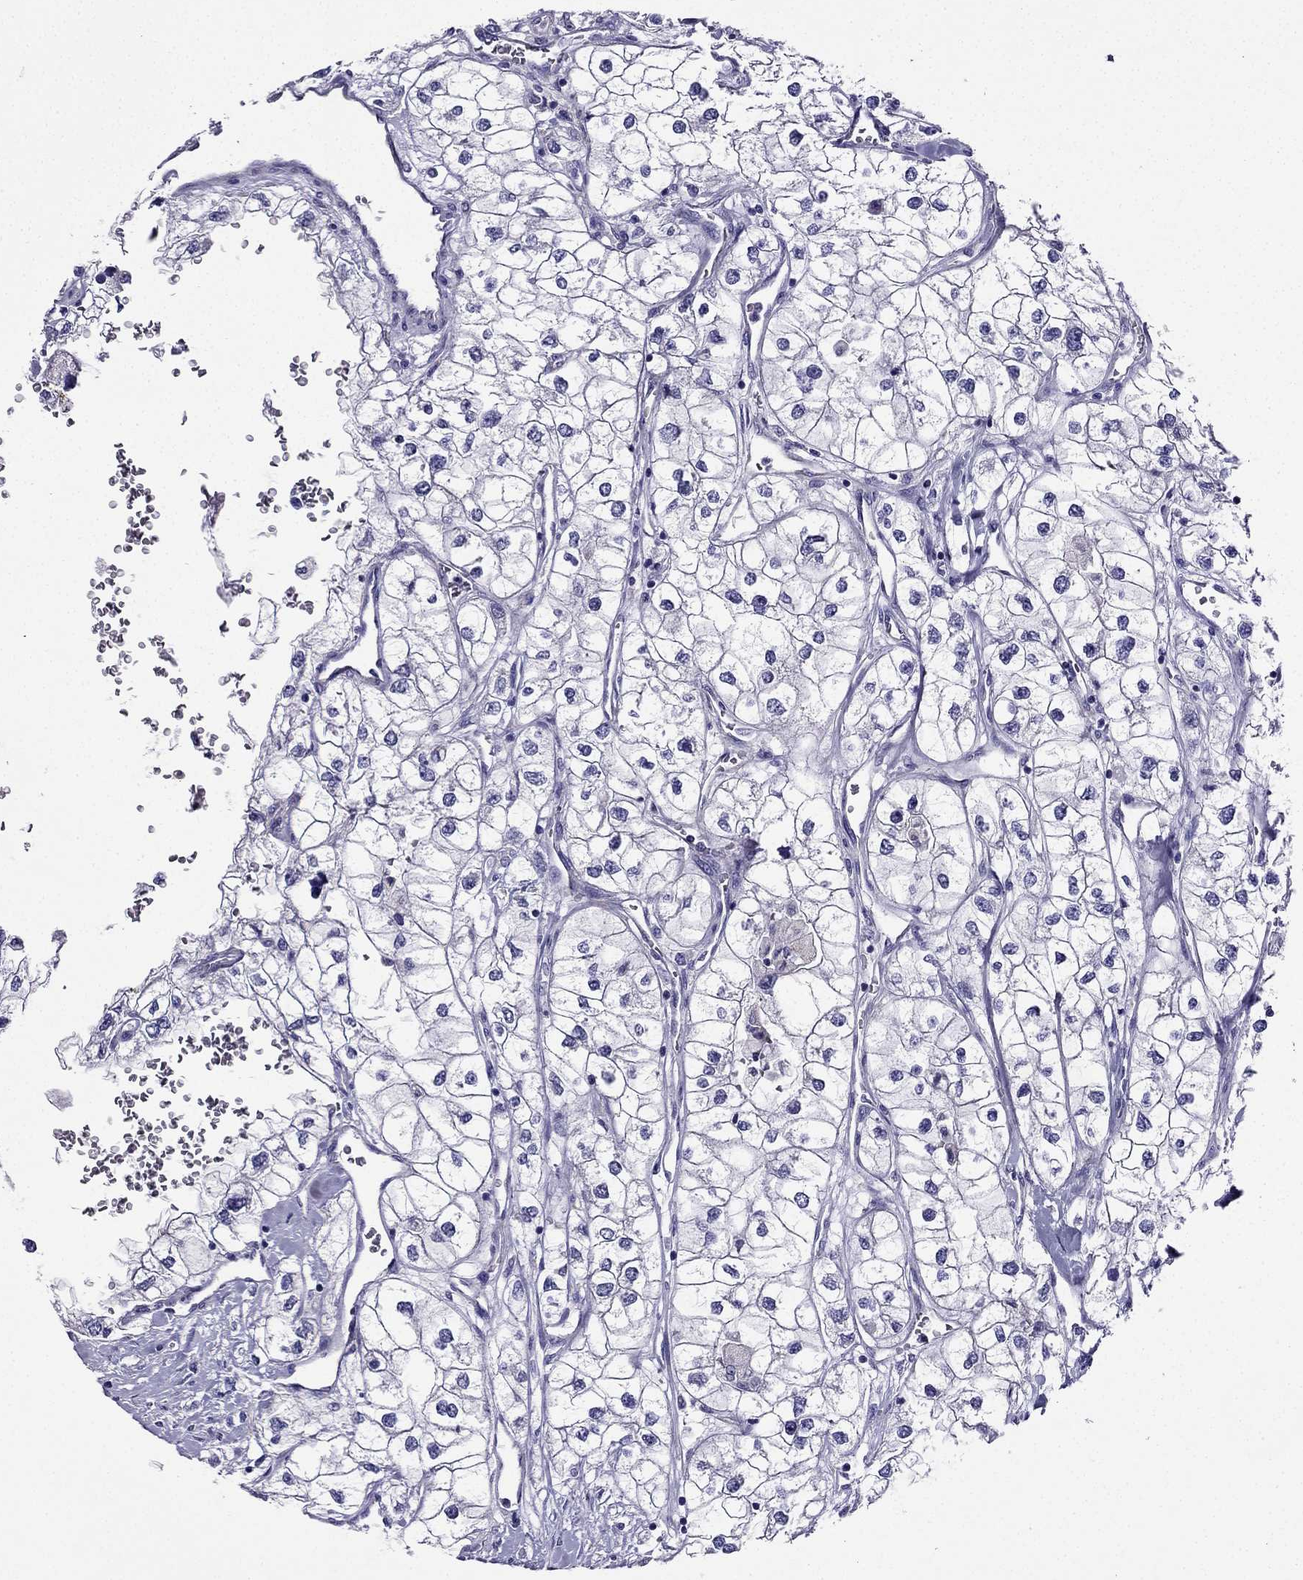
{"staining": {"intensity": "negative", "quantity": "none", "location": "none"}, "tissue": "renal cancer", "cell_type": "Tumor cells", "image_type": "cancer", "snomed": [{"axis": "morphology", "description": "Adenocarcinoma, NOS"}, {"axis": "topography", "description": "Kidney"}], "caption": "This is a micrograph of immunohistochemistry (IHC) staining of renal cancer (adenocarcinoma), which shows no positivity in tumor cells.", "gene": "KIF5A", "patient": {"sex": "male", "age": 59}}